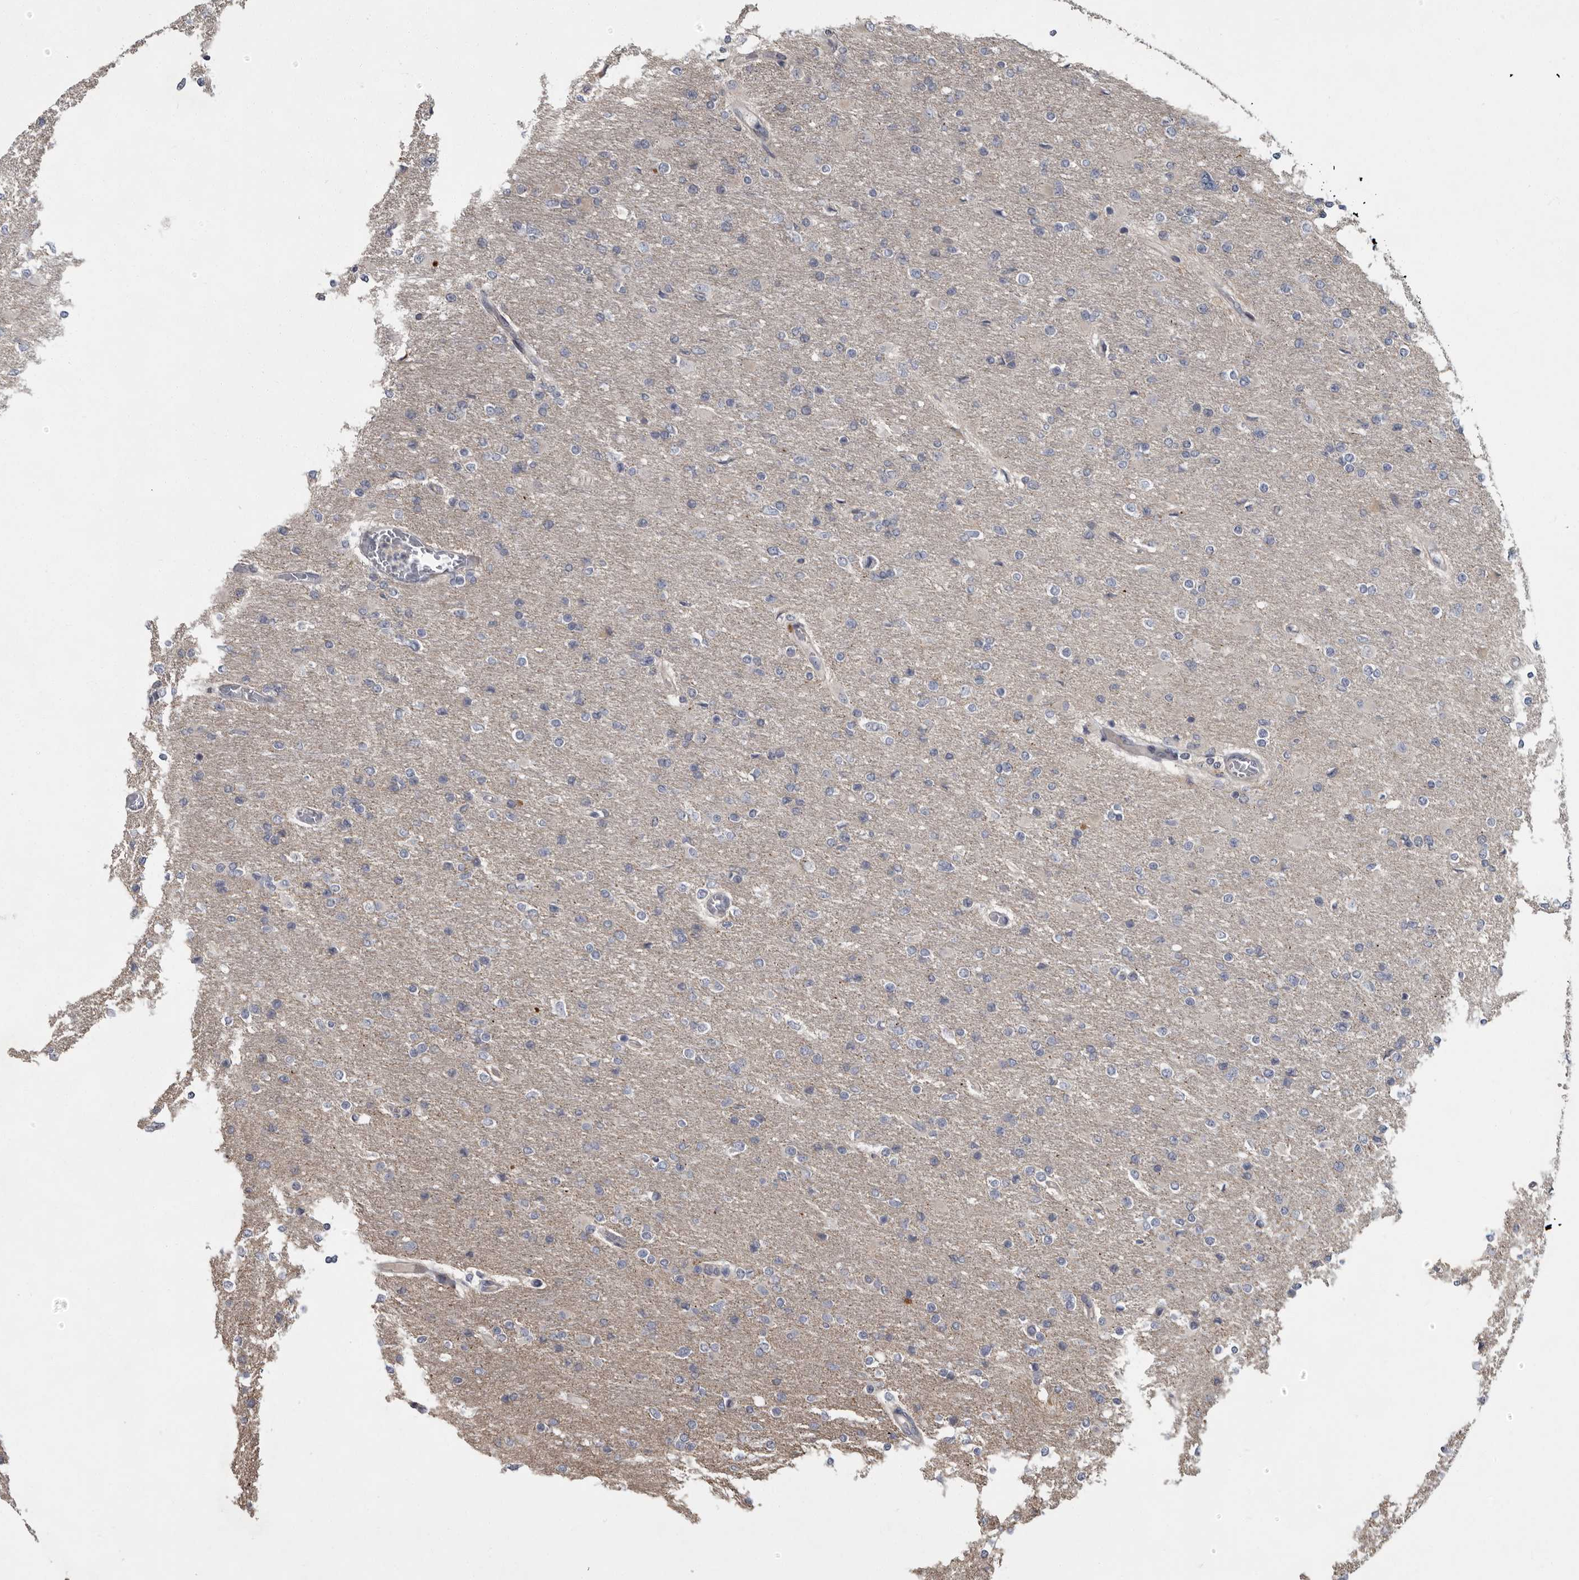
{"staining": {"intensity": "negative", "quantity": "none", "location": "none"}, "tissue": "glioma", "cell_type": "Tumor cells", "image_type": "cancer", "snomed": [{"axis": "morphology", "description": "Glioma, malignant, High grade"}, {"axis": "topography", "description": "Cerebral cortex"}], "caption": "Image shows no protein expression in tumor cells of glioma tissue.", "gene": "PDE7A", "patient": {"sex": "female", "age": 36}}